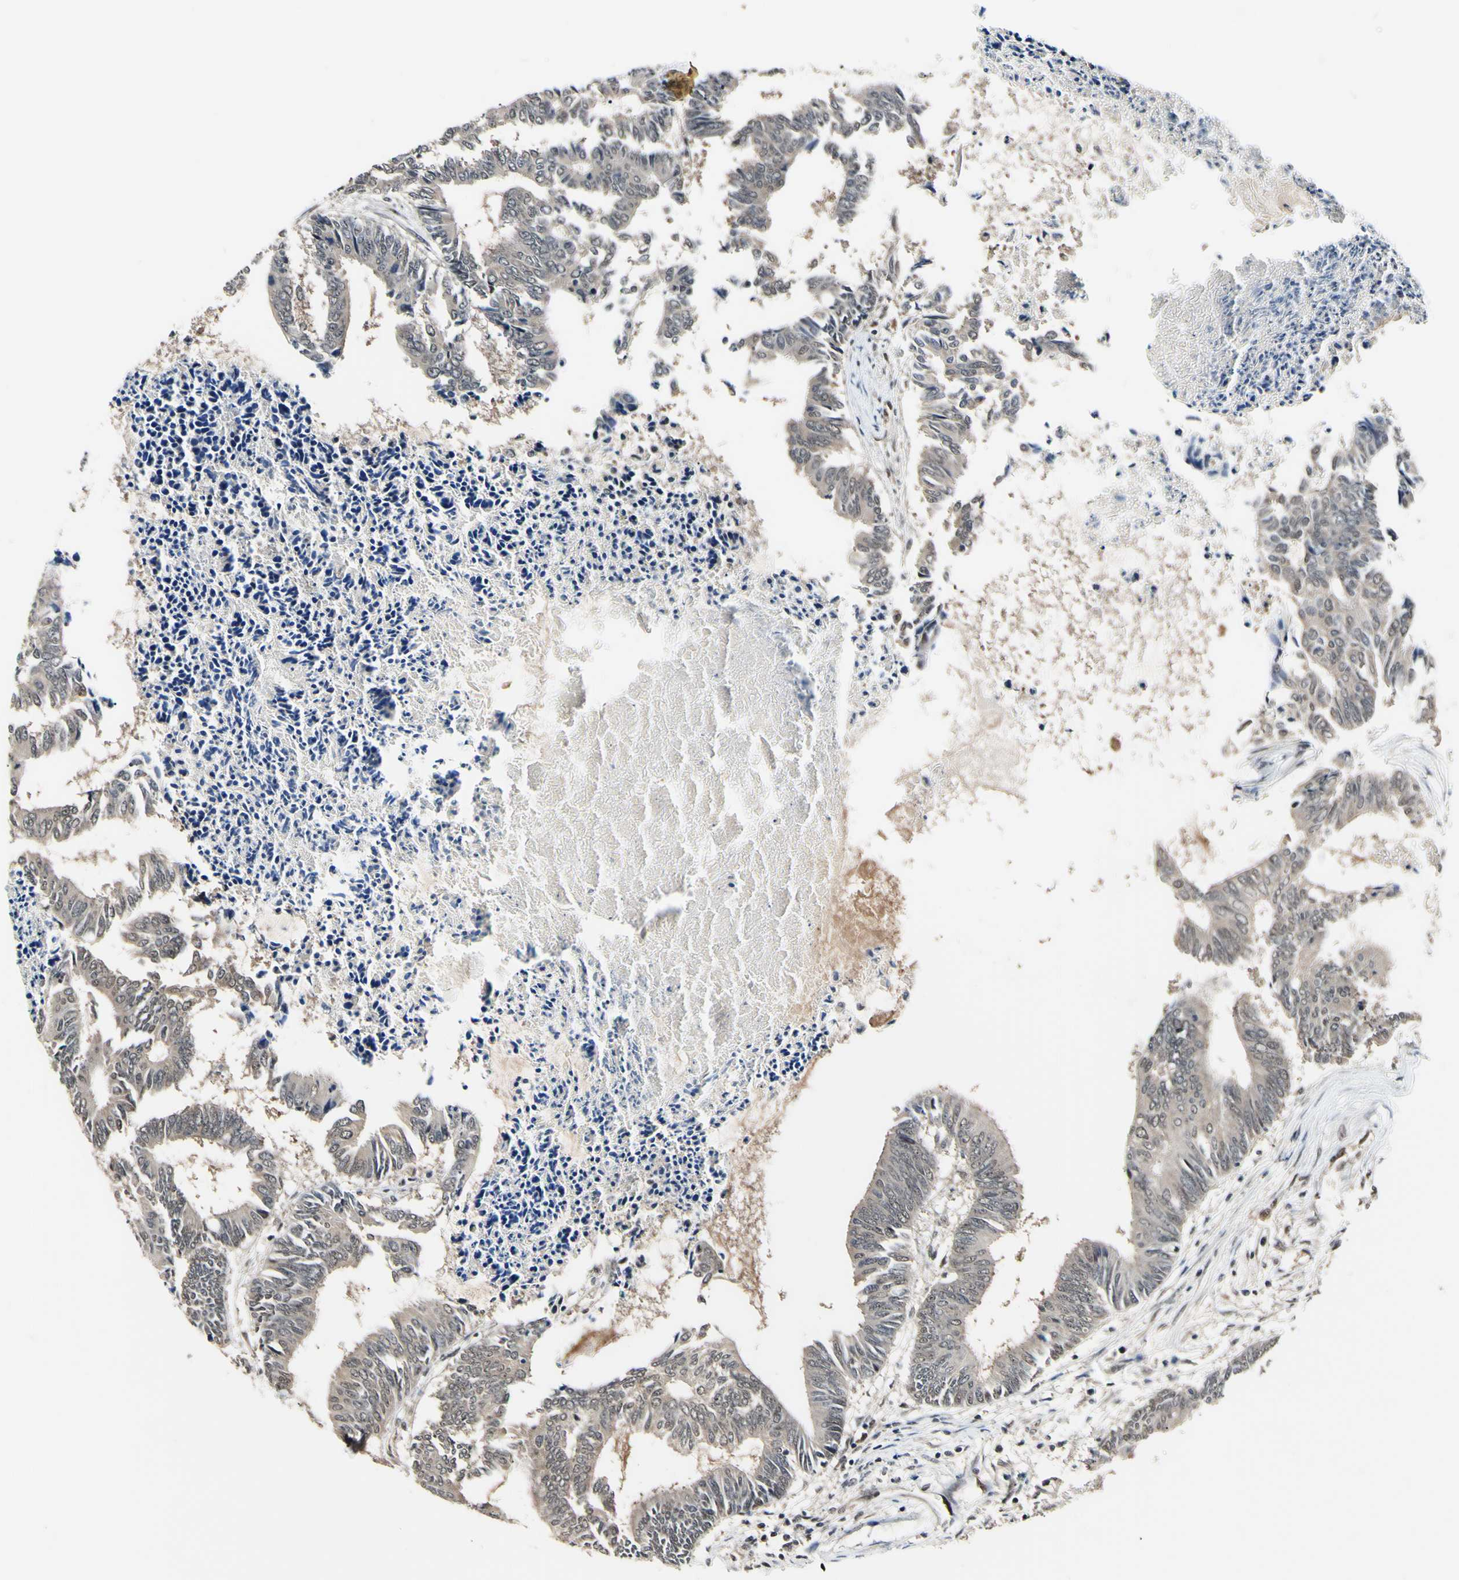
{"staining": {"intensity": "weak", "quantity": ">75%", "location": "cytoplasmic/membranous"}, "tissue": "colorectal cancer", "cell_type": "Tumor cells", "image_type": "cancer", "snomed": [{"axis": "morphology", "description": "Adenocarcinoma, NOS"}, {"axis": "topography", "description": "Rectum"}], "caption": "This photomicrograph reveals immunohistochemistry (IHC) staining of adenocarcinoma (colorectal), with low weak cytoplasmic/membranous expression in about >75% of tumor cells.", "gene": "PSMD10", "patient": {"sex": "male", "age": 63}}